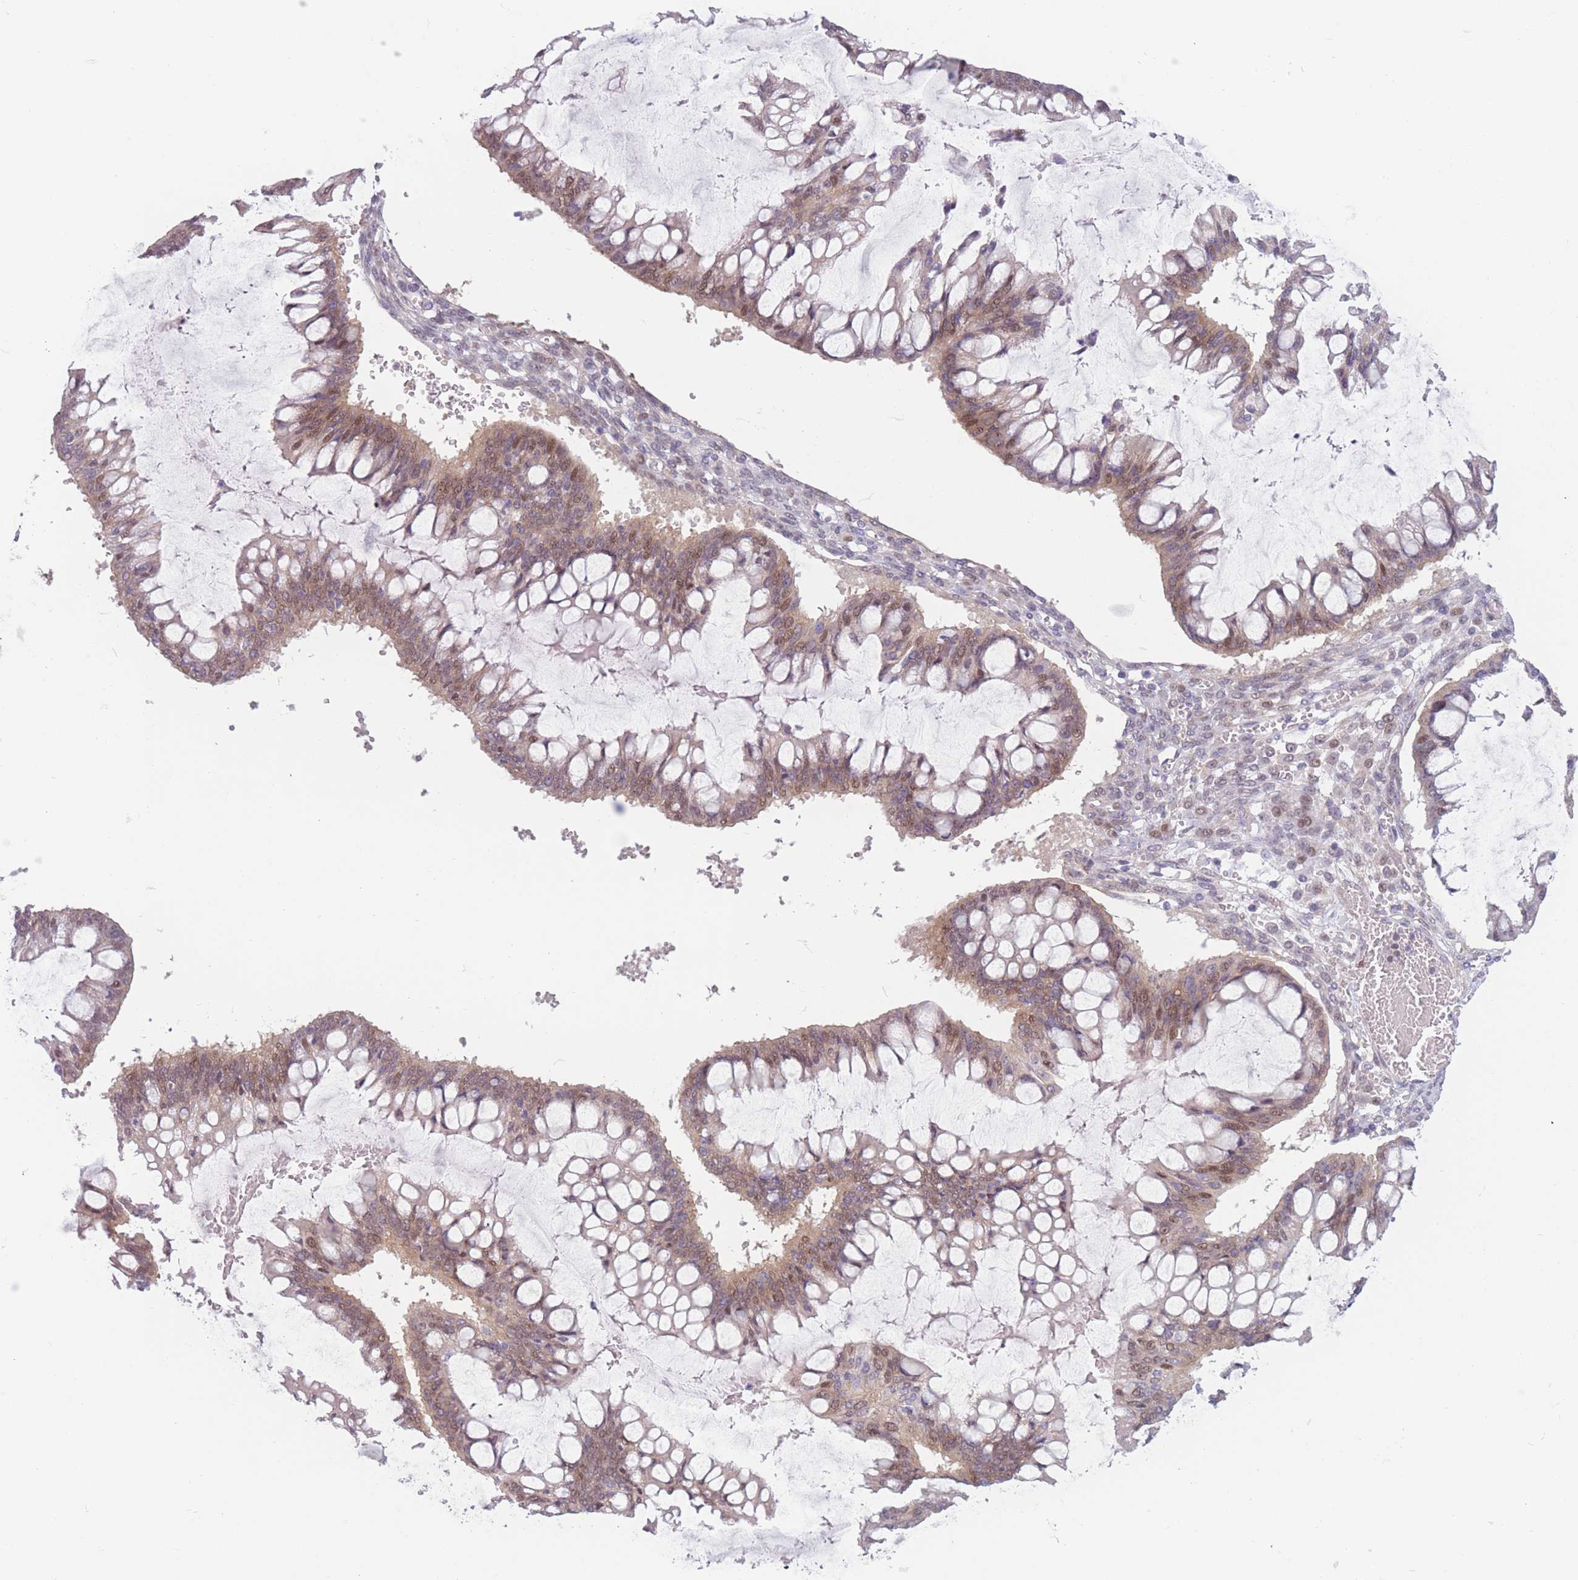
{"staining": {"intensity": "moderate", "quantity": ">75%", "location": "cytoplasmic/membranous,nuclear"}, "tissue": "ovarian cancer", "cell_type": "Tumor cells", "image_type": "cancer", "snomed": [{"axis": "morphology", "description": "Cystadenocarcinoma, mucinous, NOS"}, {"axis": "topography", "description": "Ovary"}], "caption": "IHC photomicrograph of neoplastic tissue: human ovarian cancer (mucinous cystadenocarcinoma) stained using immunohistochemistry (IHC) exhibits medium levels of moderate protein expression localized specifically in the cytoplasmic/membranous and nuclear of tumor cells, appearing as a cytoplasmic/membranous and nuclear brown color.", "gene": "ZNF439", "patient": {"sex": "female", "age": 73}}